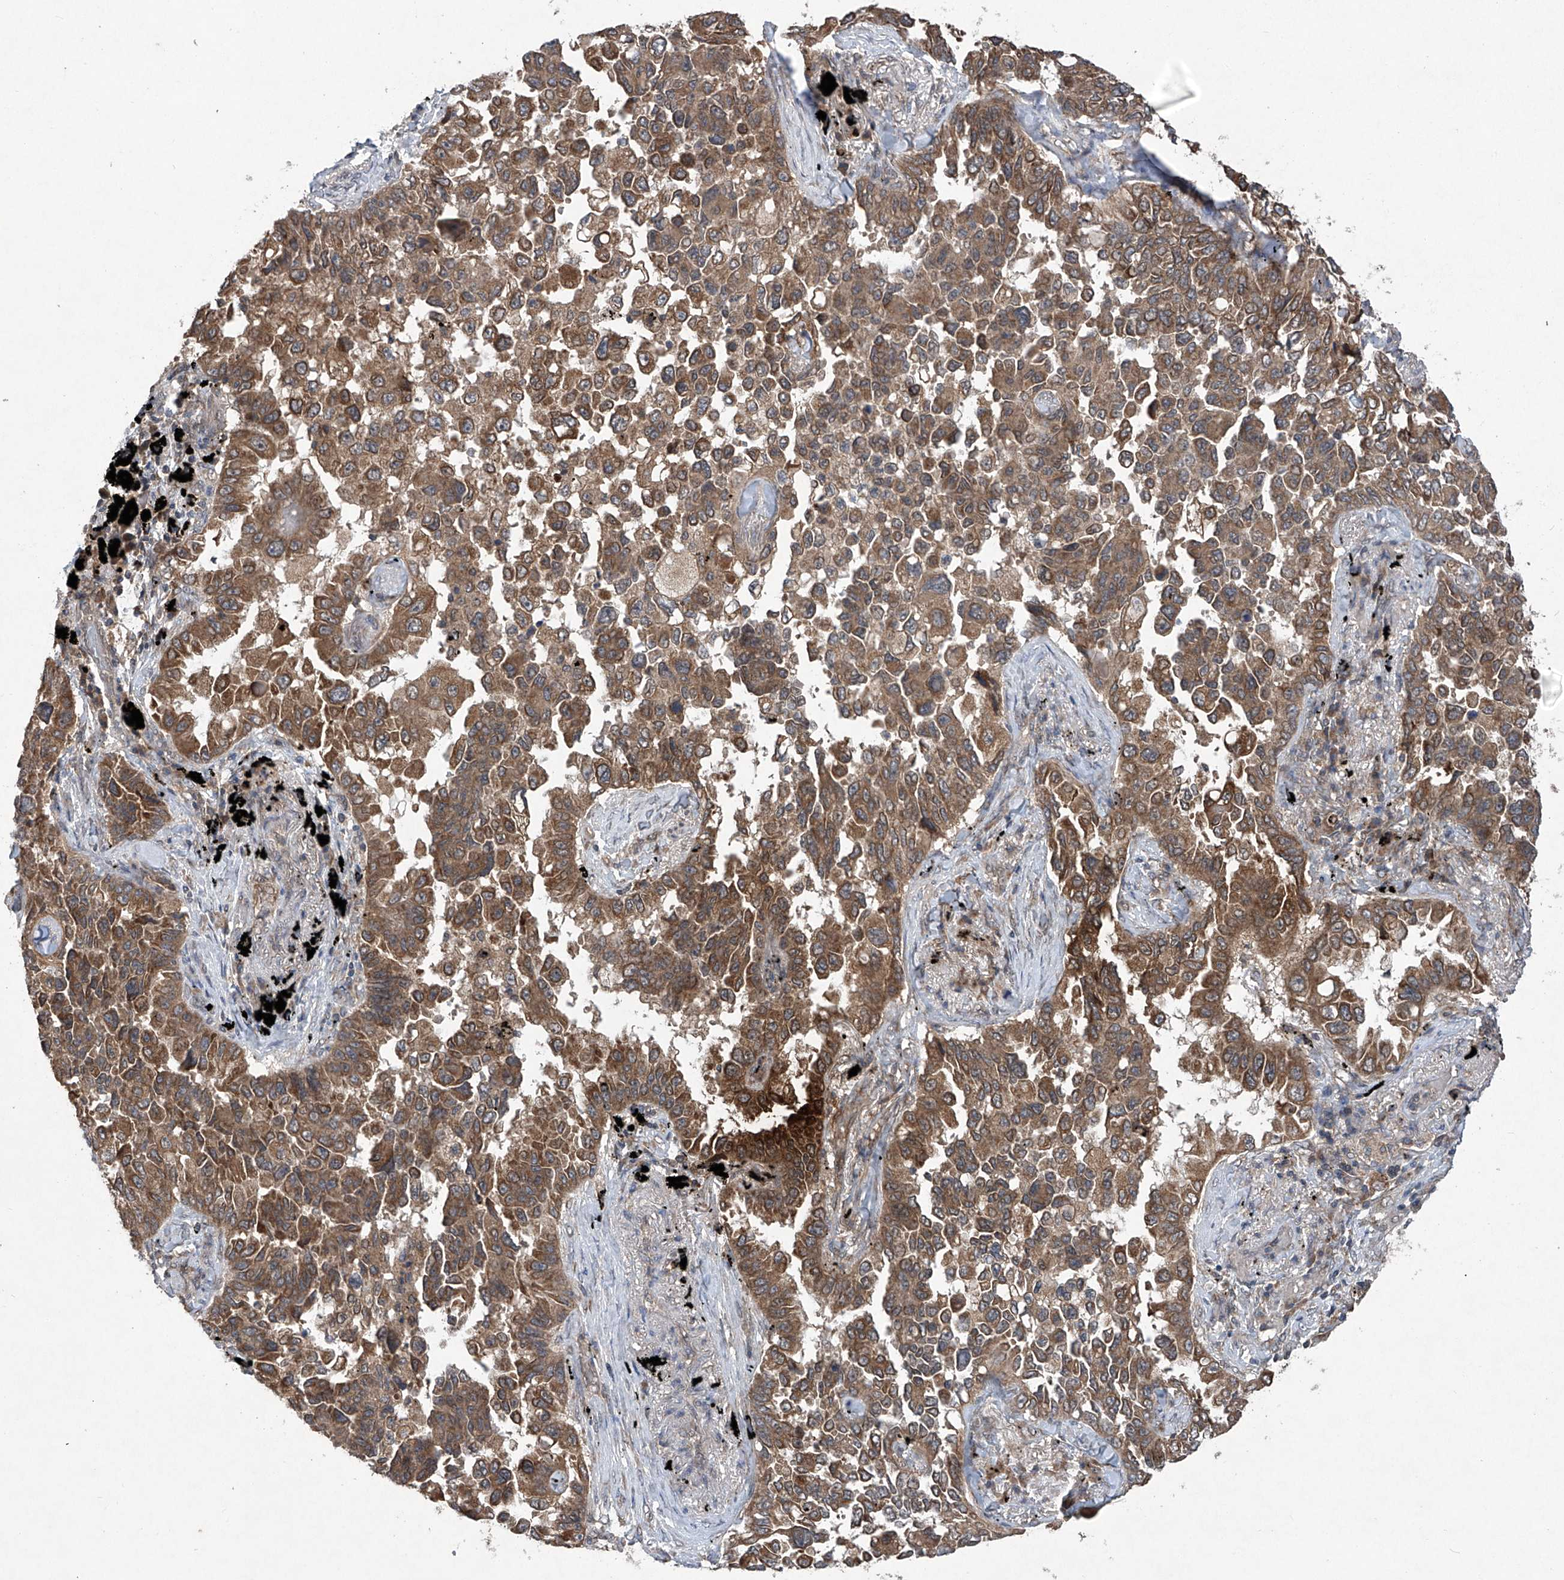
{"staining": {"intensity": "moderate", "quantity": ">75%", "location": "cytoplasmic/membranous"}, "tissue": "lung cancer", "cell_type": "Tumor cells", "image_type": "cancer", "snomed": [{"axis": "morphology", "description": "Adenocarcinoma, NOS"}, {"axis": "topography", "description": "Lung"}], "caption": "Protein staining of lung cancer (adenocarcinoma) tissue reveals moderate cytoplasmic/membranous expression in approximately >75% of tumor cells.", "gene": "SUMF2", "patient": {"sex": "female", "age": 67}}